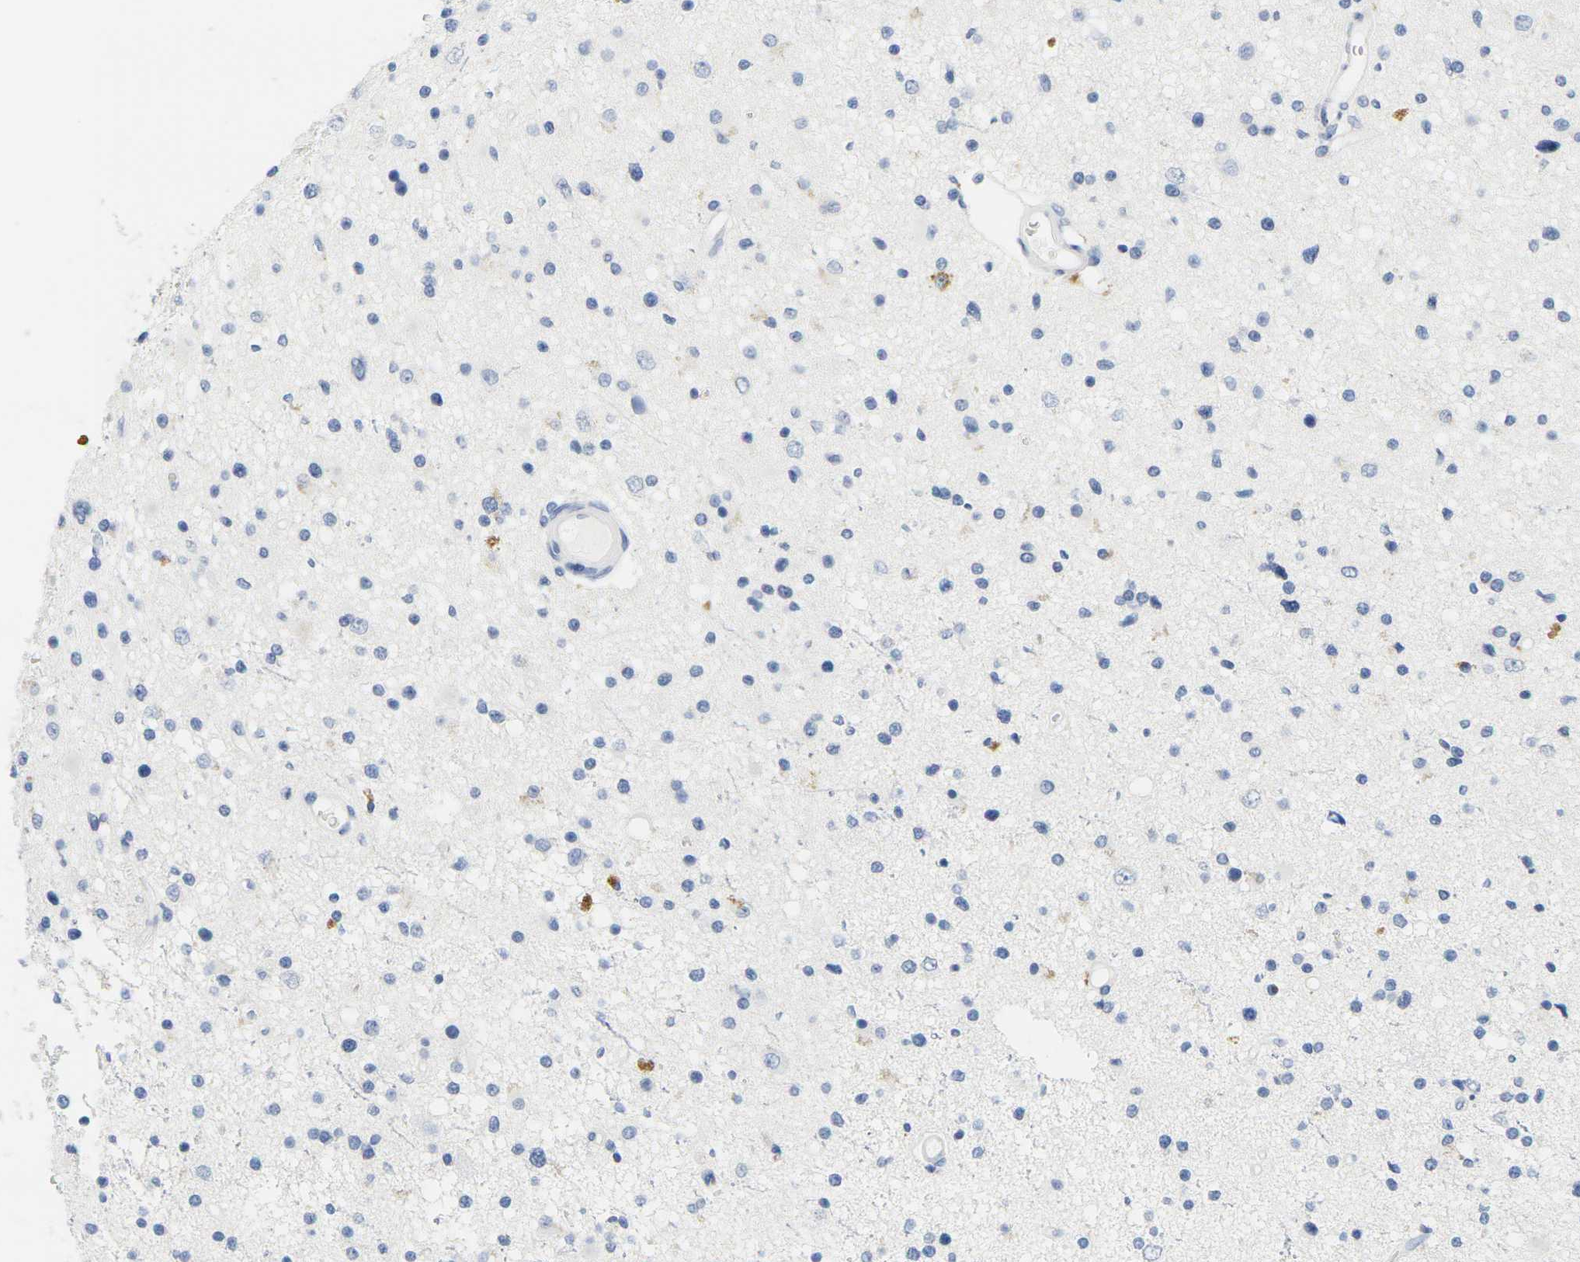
{"staining": {"intensity": "negative", "quantity": "none", "location": "none"}, "tissue": "glioma", "cell_type": "Tumor cells", "image_type": "cancer", "snomed": [{"axis": "morphology", "description": "Glioma, malignant, High grade"}, {"axis": "topography", "description": "Brain"}], "caption": "Tumor cells are negative for brown protein staining in malignant glioma (high-grade).", "gene": "HLA-DOB", "patient": {"sex": "male", "age": 33}}